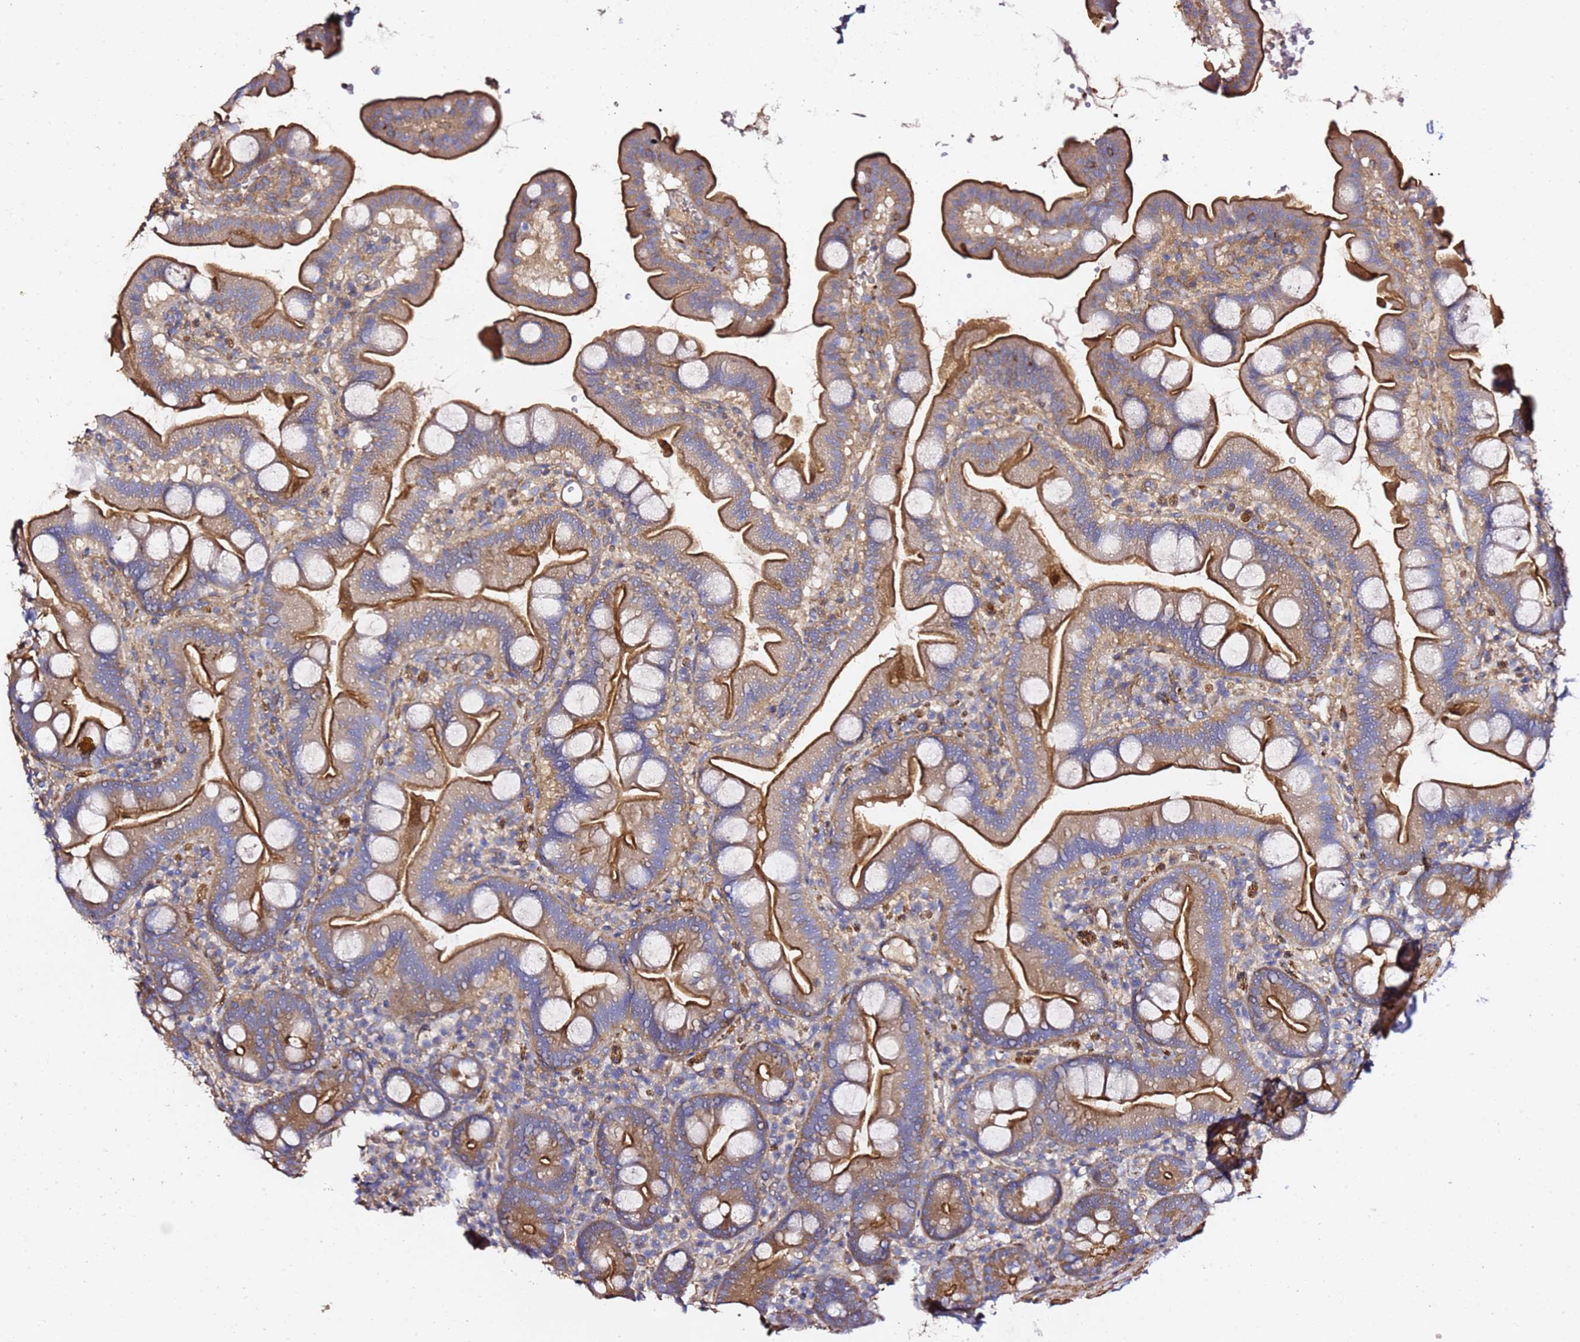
{"staining": {"intensity": "strong", "quantity": ">75%", "location": "cytoplasmic/membranous"}, "tissue": "small intestine", "cell_type": "Glandular cells", "image_type": "normal", "snomed": [{"axis": "morphology", "description": "Normal tissue, NOS"}, {"axis": "topography", "description": "Small intestine"}], "caption": "Small intestine stained with IHC reveals strong cytoplasmic/membranous staining in about >75% of glandular cells. (Brightfield microscopy of DAB IHC at high magnification).", "gene": "ZFP36L2", "patient": {"sex": "female", "age": 68}}